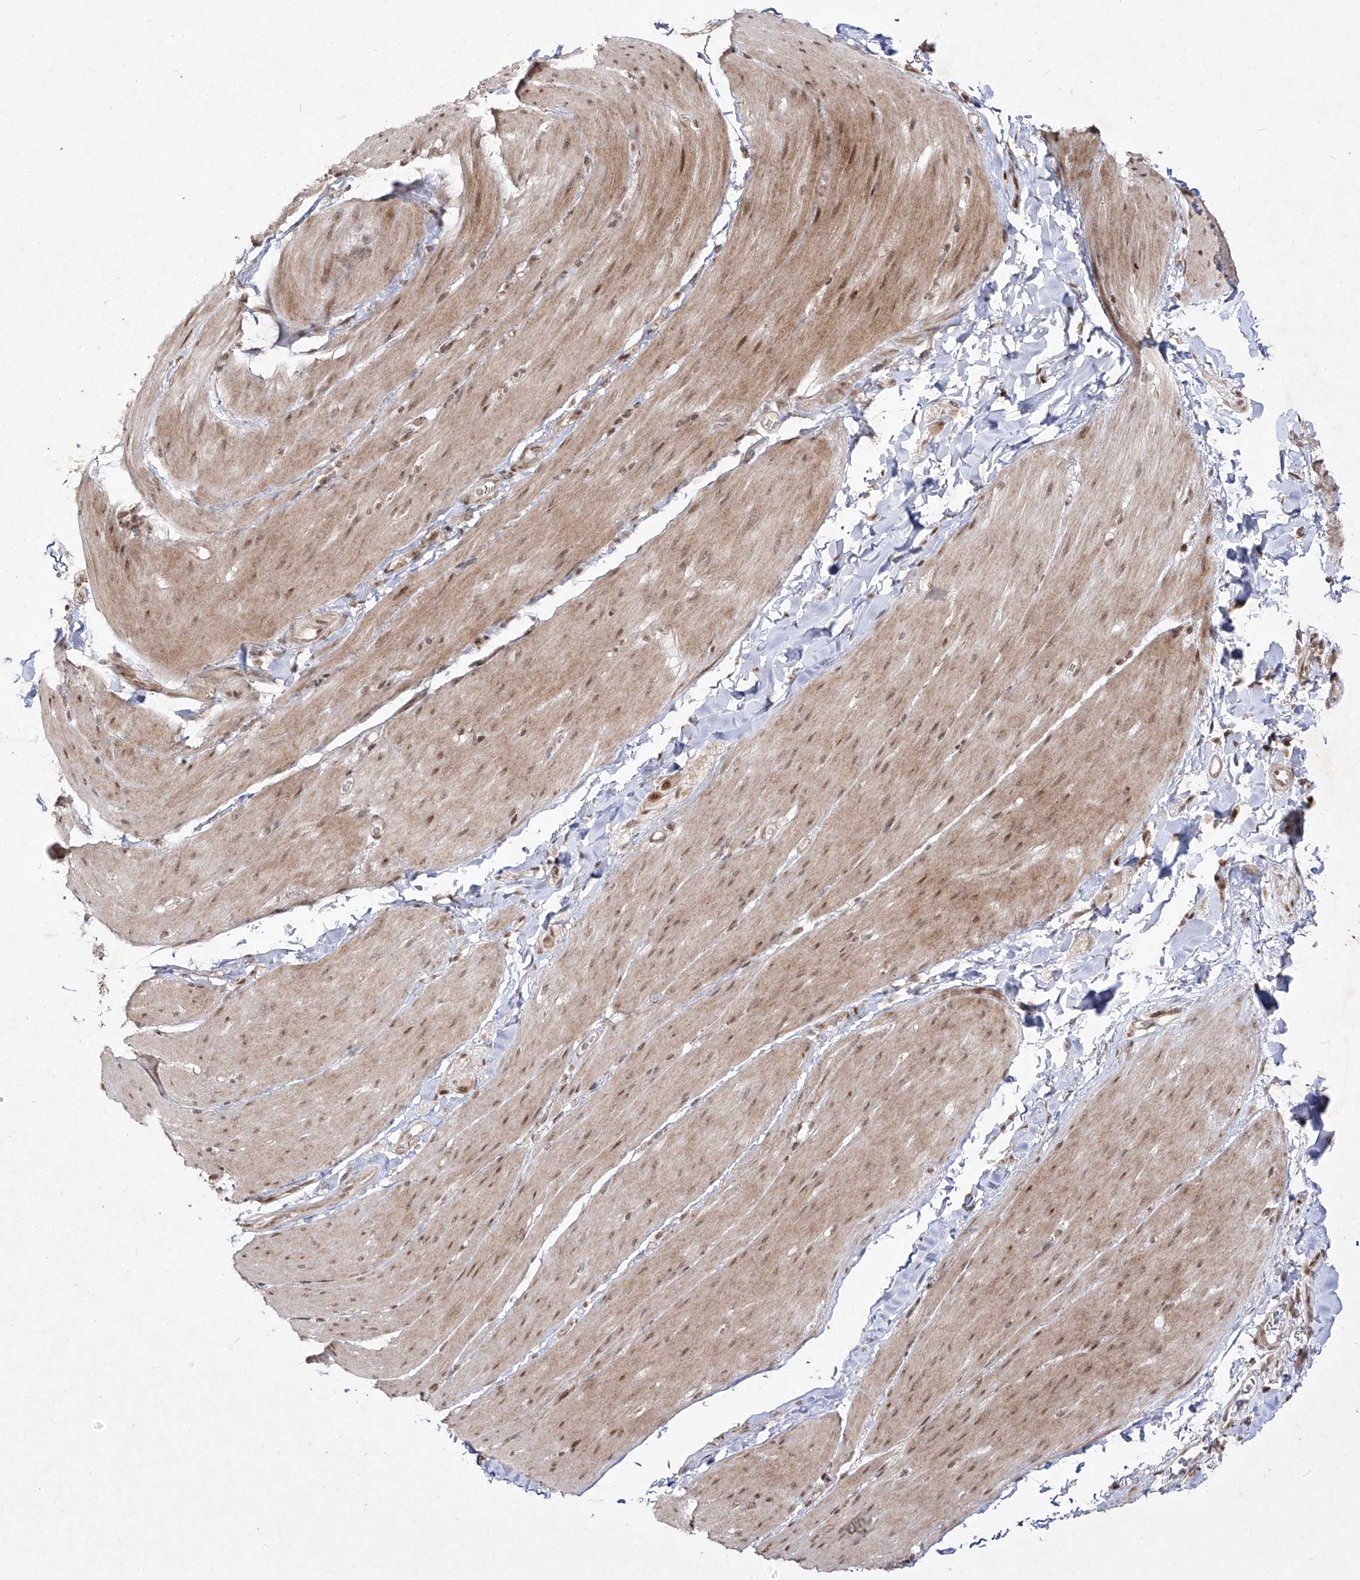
{"staining": {"intensity": "moderate", "quantity": "<25%", "location": "cytoplasmic/membranous,nuclear"}, "tissue": "smooth muscle", "cell_type": "Smooth muscle cells", "image_type": "normal", "snomed": [{"axis": "morphology", "description": "Normal tissue, NOS"}, {"axis": "topography", "description": "Smooth muscle"}, {"axis": "topography", "description": "Small intestine"}], "caption": "Immunohistochemistry of unremarkable smooth muscle reveals low levels of moderate cytoplasmic/membranous,nuclear expression in approximately <25% of smooth muscle cells.", "gene": "SNRNP27", "patient": {"sex": "female", "age": 84}}